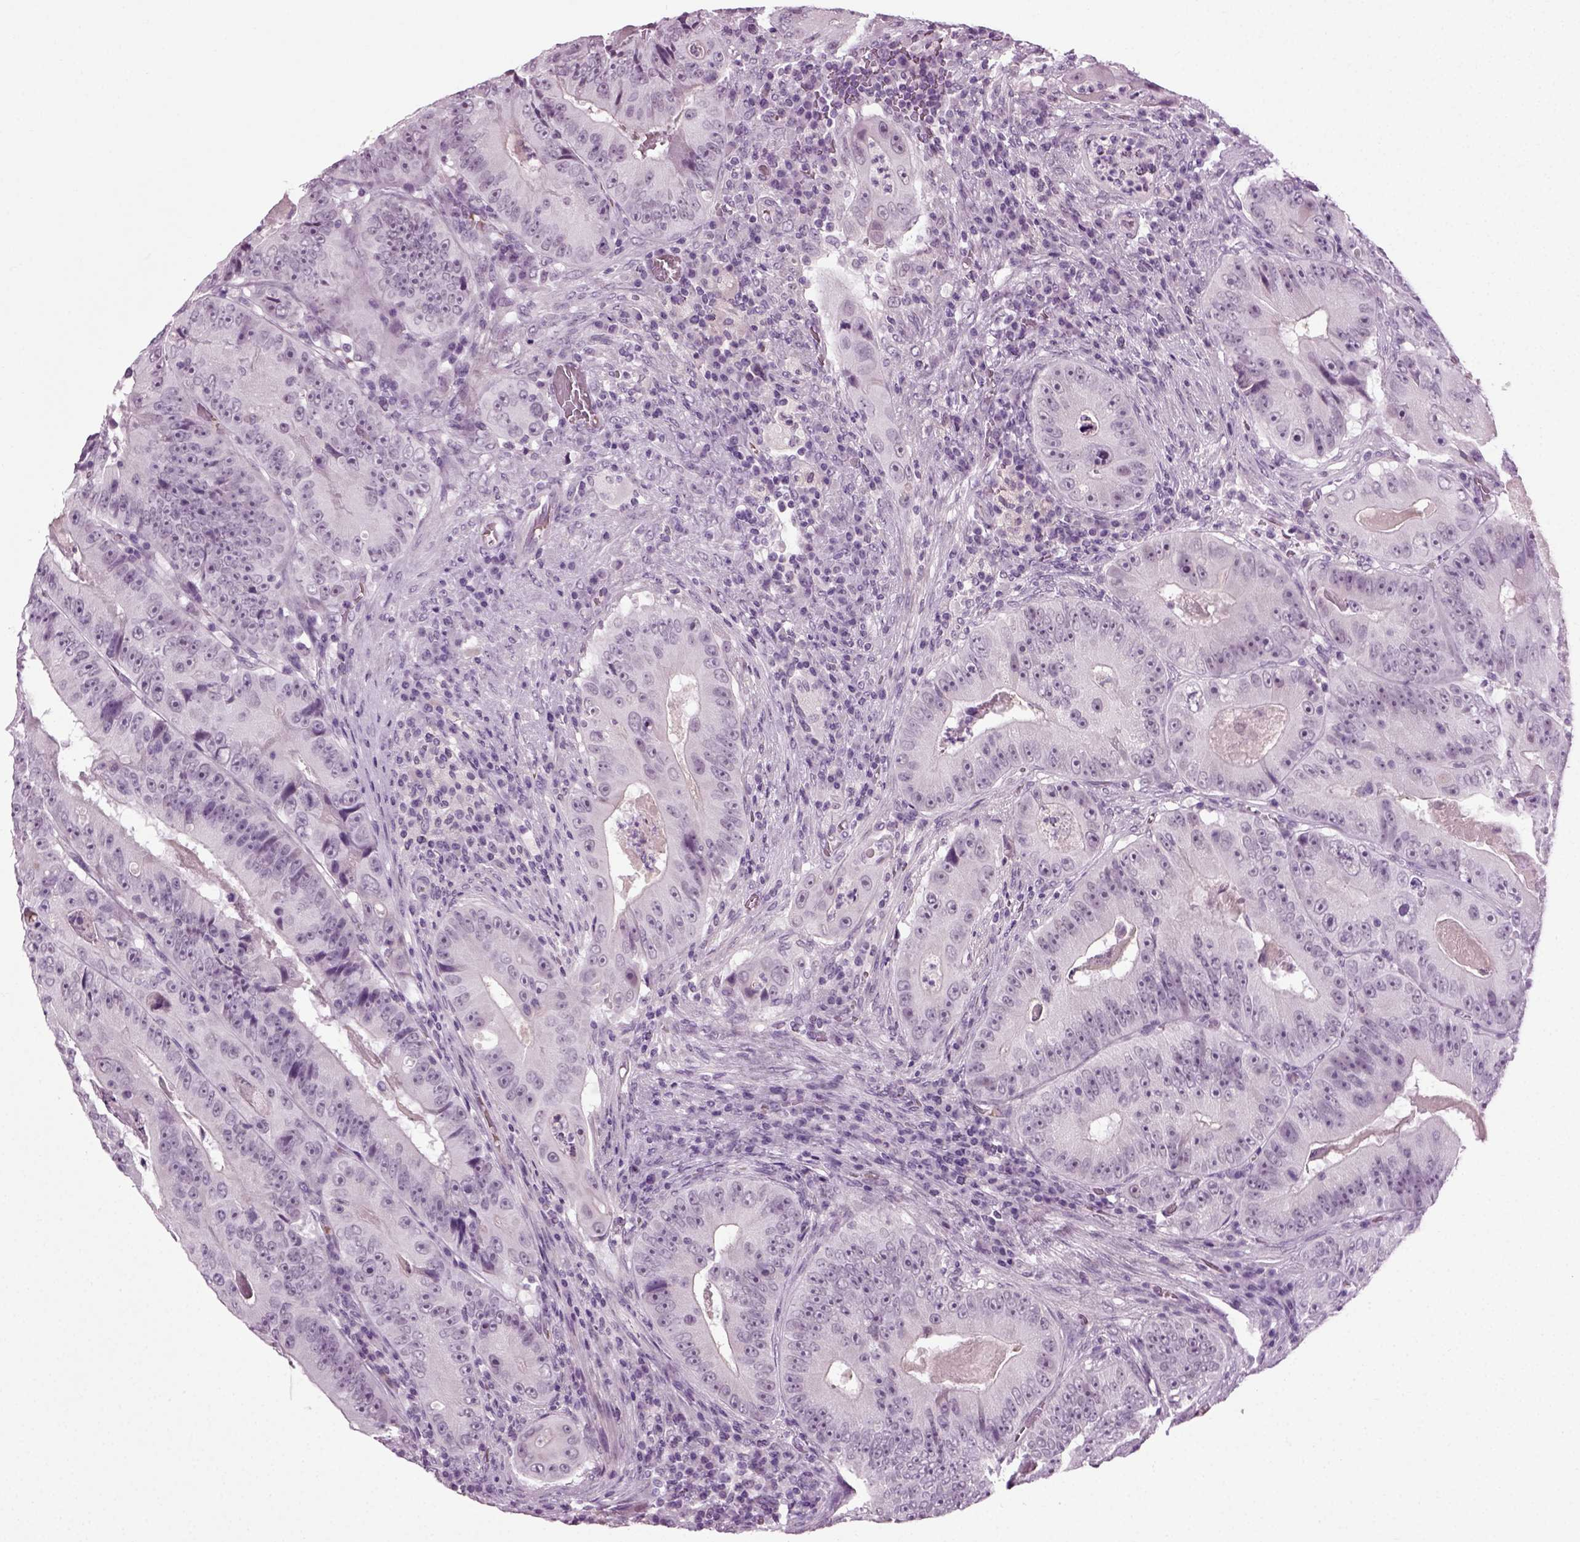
{"staining": {"intensity": "negative", "quantity": "none", "location": "none"}, "tissue": "colorectal cancer", "cell_type": "Tumor cells", "image_type": "cancer", "snomed": [{"axis": "morphology", "description": "Adenocarcinoma, NOS"}, {"axis": "topography", "description": "Colon"}], "caption": "High power microscopy histopathology image of an IHC photomicrograph of colorectal cancer, revealing no significant expression in tumor cells. The staining is performed using DAB brown chromogen with nuclei counter-stained in using hematoxylin.", "gene": "ZC2HC1C", "patient": {"sex": "female", "age": 86}}